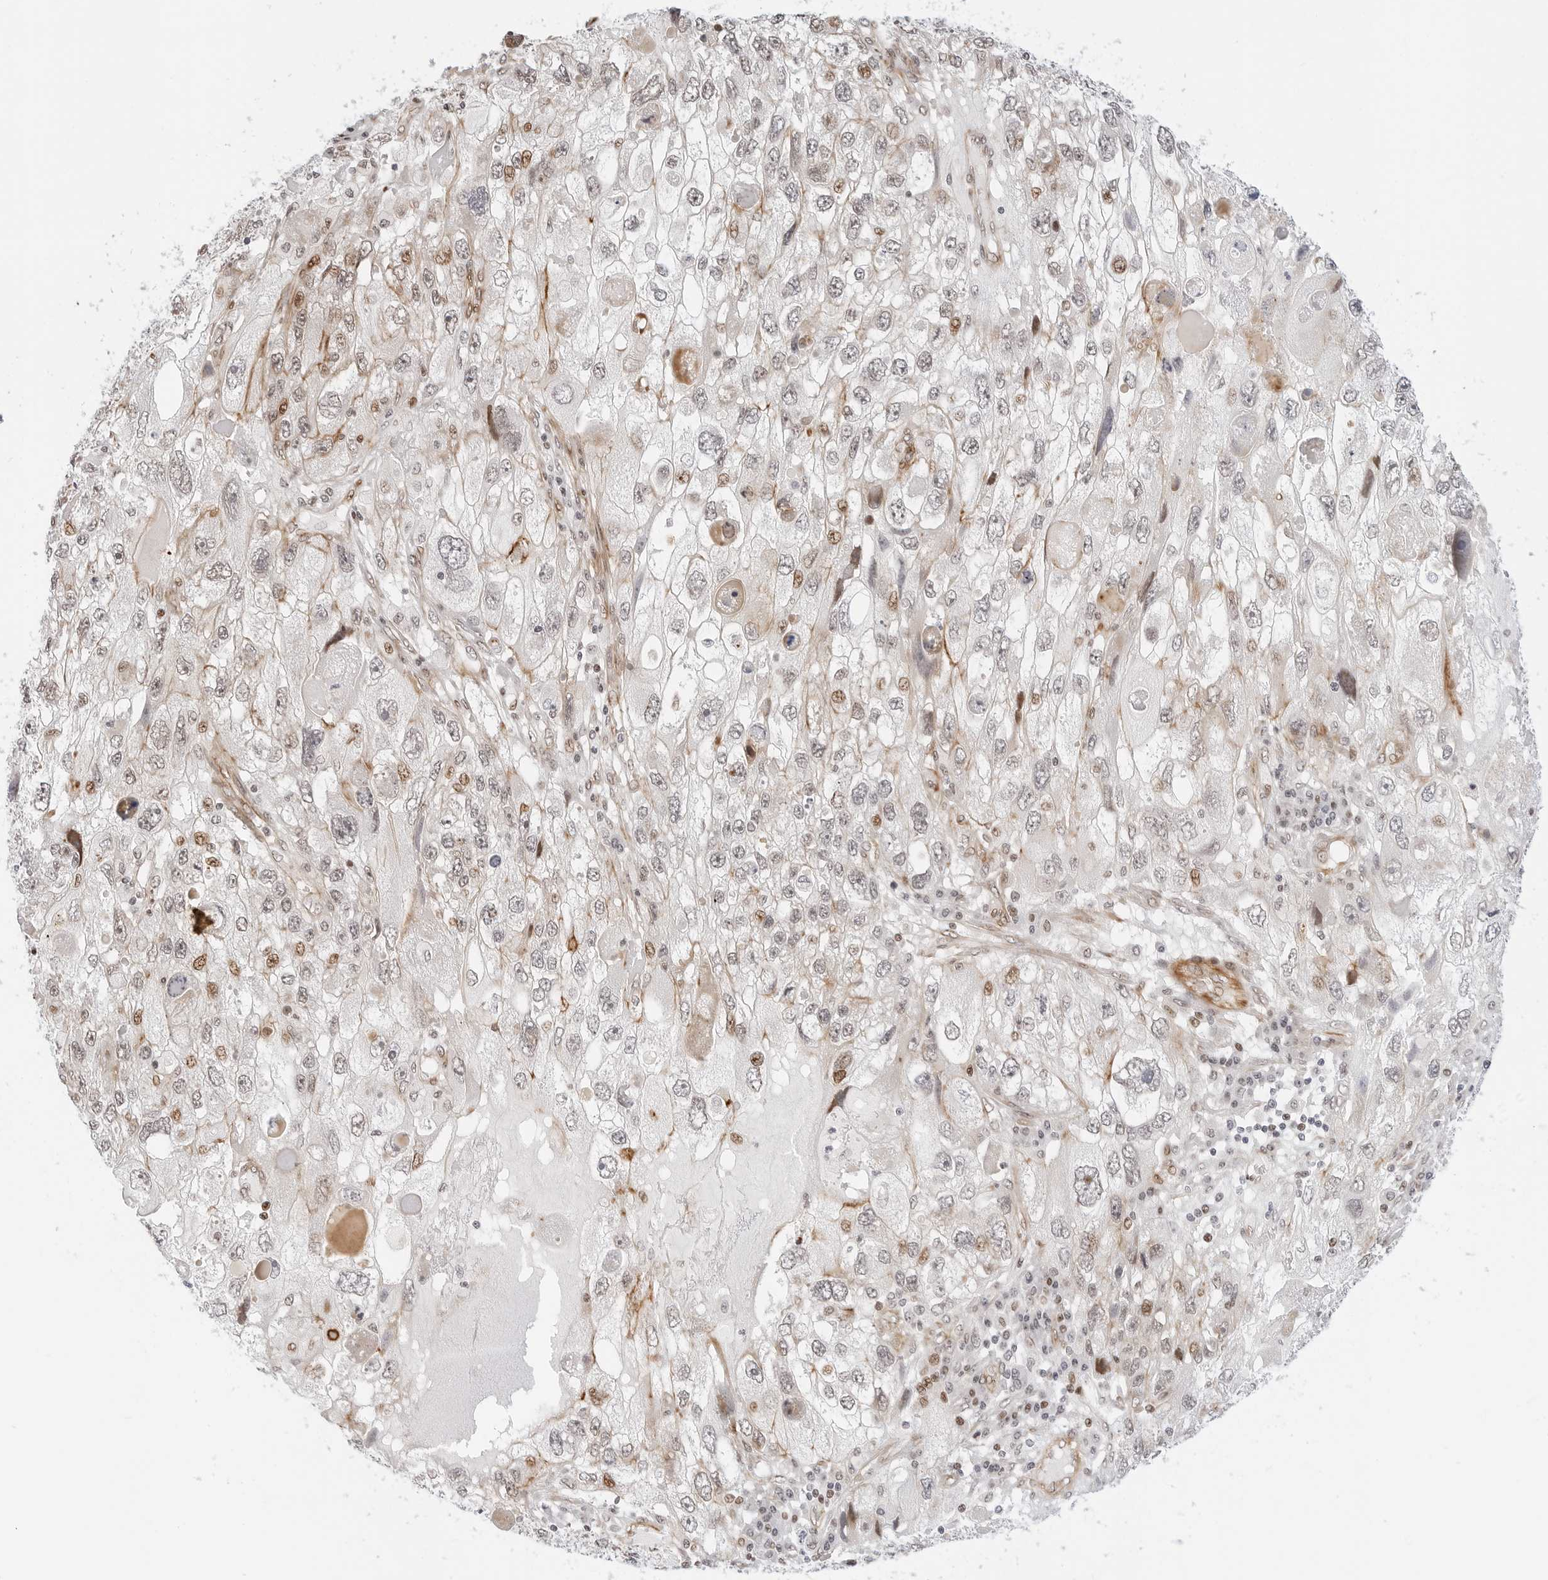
{"staining": {"intensity": "moderate", "quantity": "<25%", "location": "nuclear"}, "tissue": "endometrial cancer", "cell_type": "Tumor cells", "image_type": "cancer", "snomed": [{"axis": "morphology", "description": "Adenocarcinoma, NOS"}, {"axis": "topography", "description": "Endometrium"}], "caption": "An image showing moderate nuclear staining in about <25% of tumor cells in adenocarcinoma (endometrial), as visualized by brown immunohistochemical staining.", "gene": "ZNF613", "patient": {"sex": "female", "age": 49}}